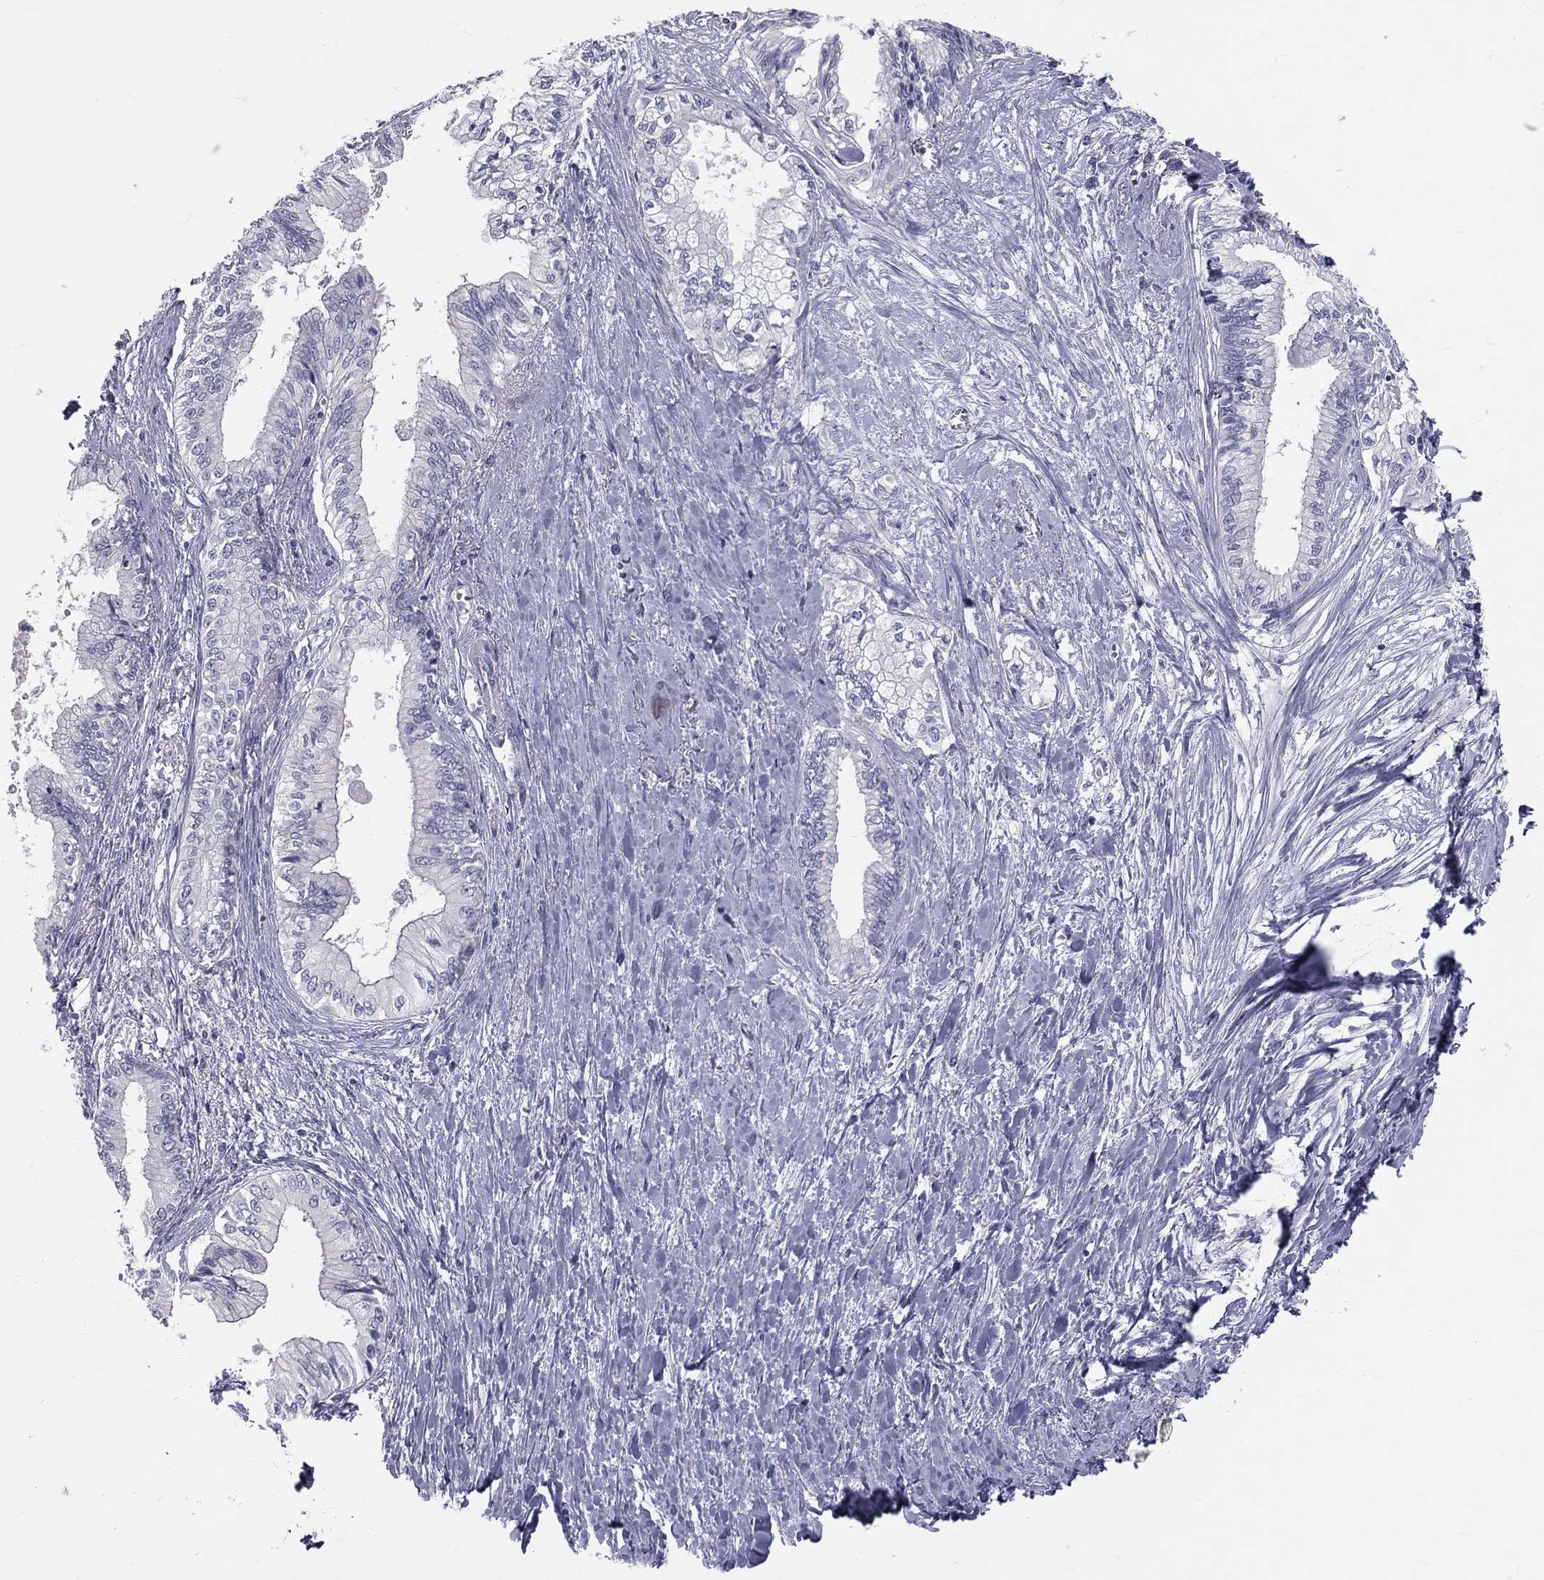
{"staining": {"intensity": "negative", "quantity": "none", "location": "none"}, "tissue": "pancreatic cancer", "cell_type": "Tumor cells", "image_type": "cancer", "snomed": [{"axis": "morphology", "description": "Adenocarcinoma, NOS"}, {"axis": "topography", "description": "Pancreas"}], "caption": "Immunohistochemistry of human adenocarcinoma (pancreatic) demonstrates no staining in tumor cells.", "gene": "TFPI2", "patient": {"sex": "female", "age": 61}}